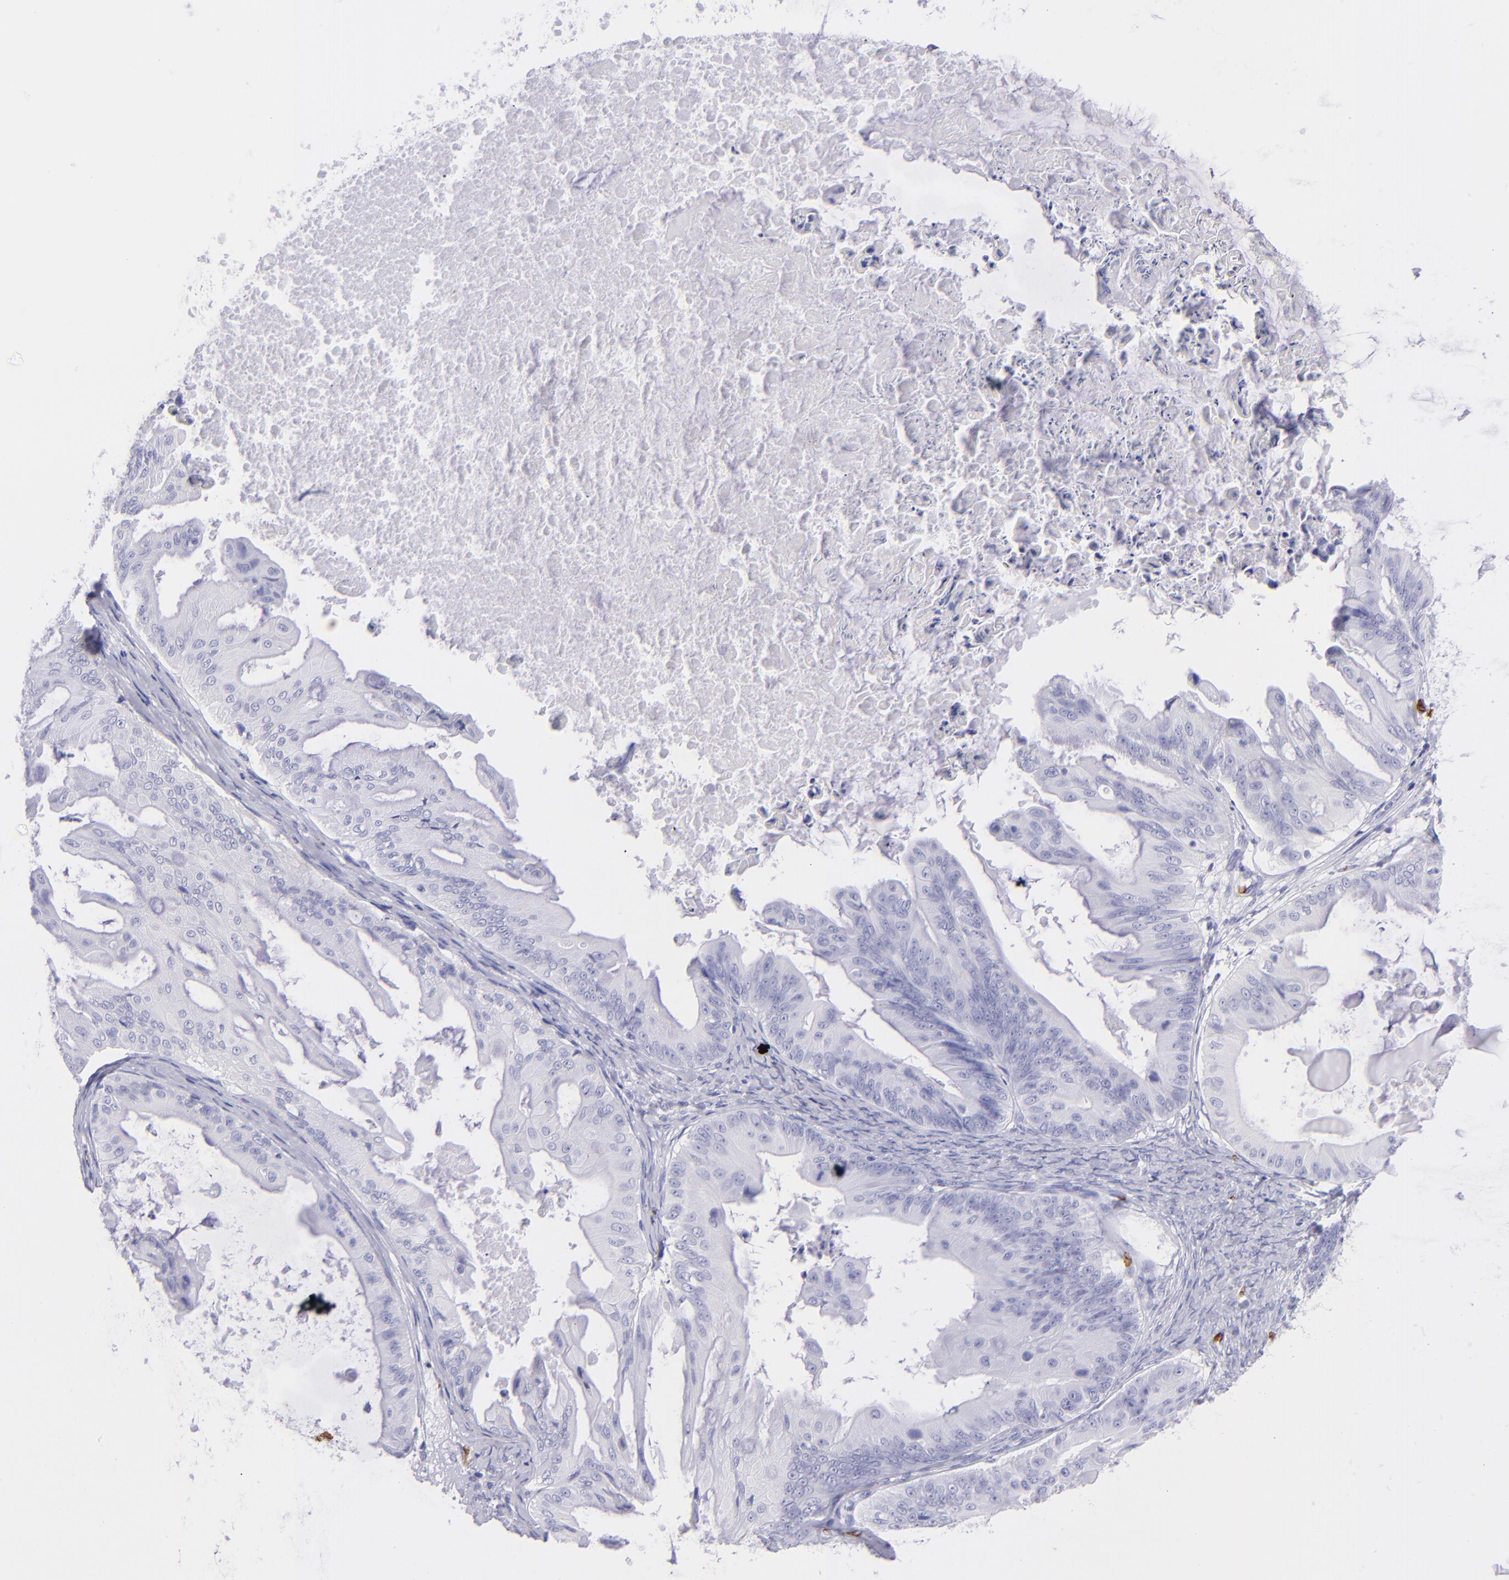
{"staining": {"intensity": "negative", "quantity": "none", "location": "none"}, "tissue": "ovarian cancer", "cell_type": "Tumor cells", "image_type": "cancer", "snomed": [{"axis": "morphology", "description": "Cystadenocarcinoma, mucinous, NOS"}, {"axis": "topography", "description": "Ovary"}], "caption": "Human ovarian cancer stained for a protein using immunohistochemistry (IHC) reveals no staining in tumor cells.", "gene": "GYPA", "patient": {"sex": "female", "age": 37}}